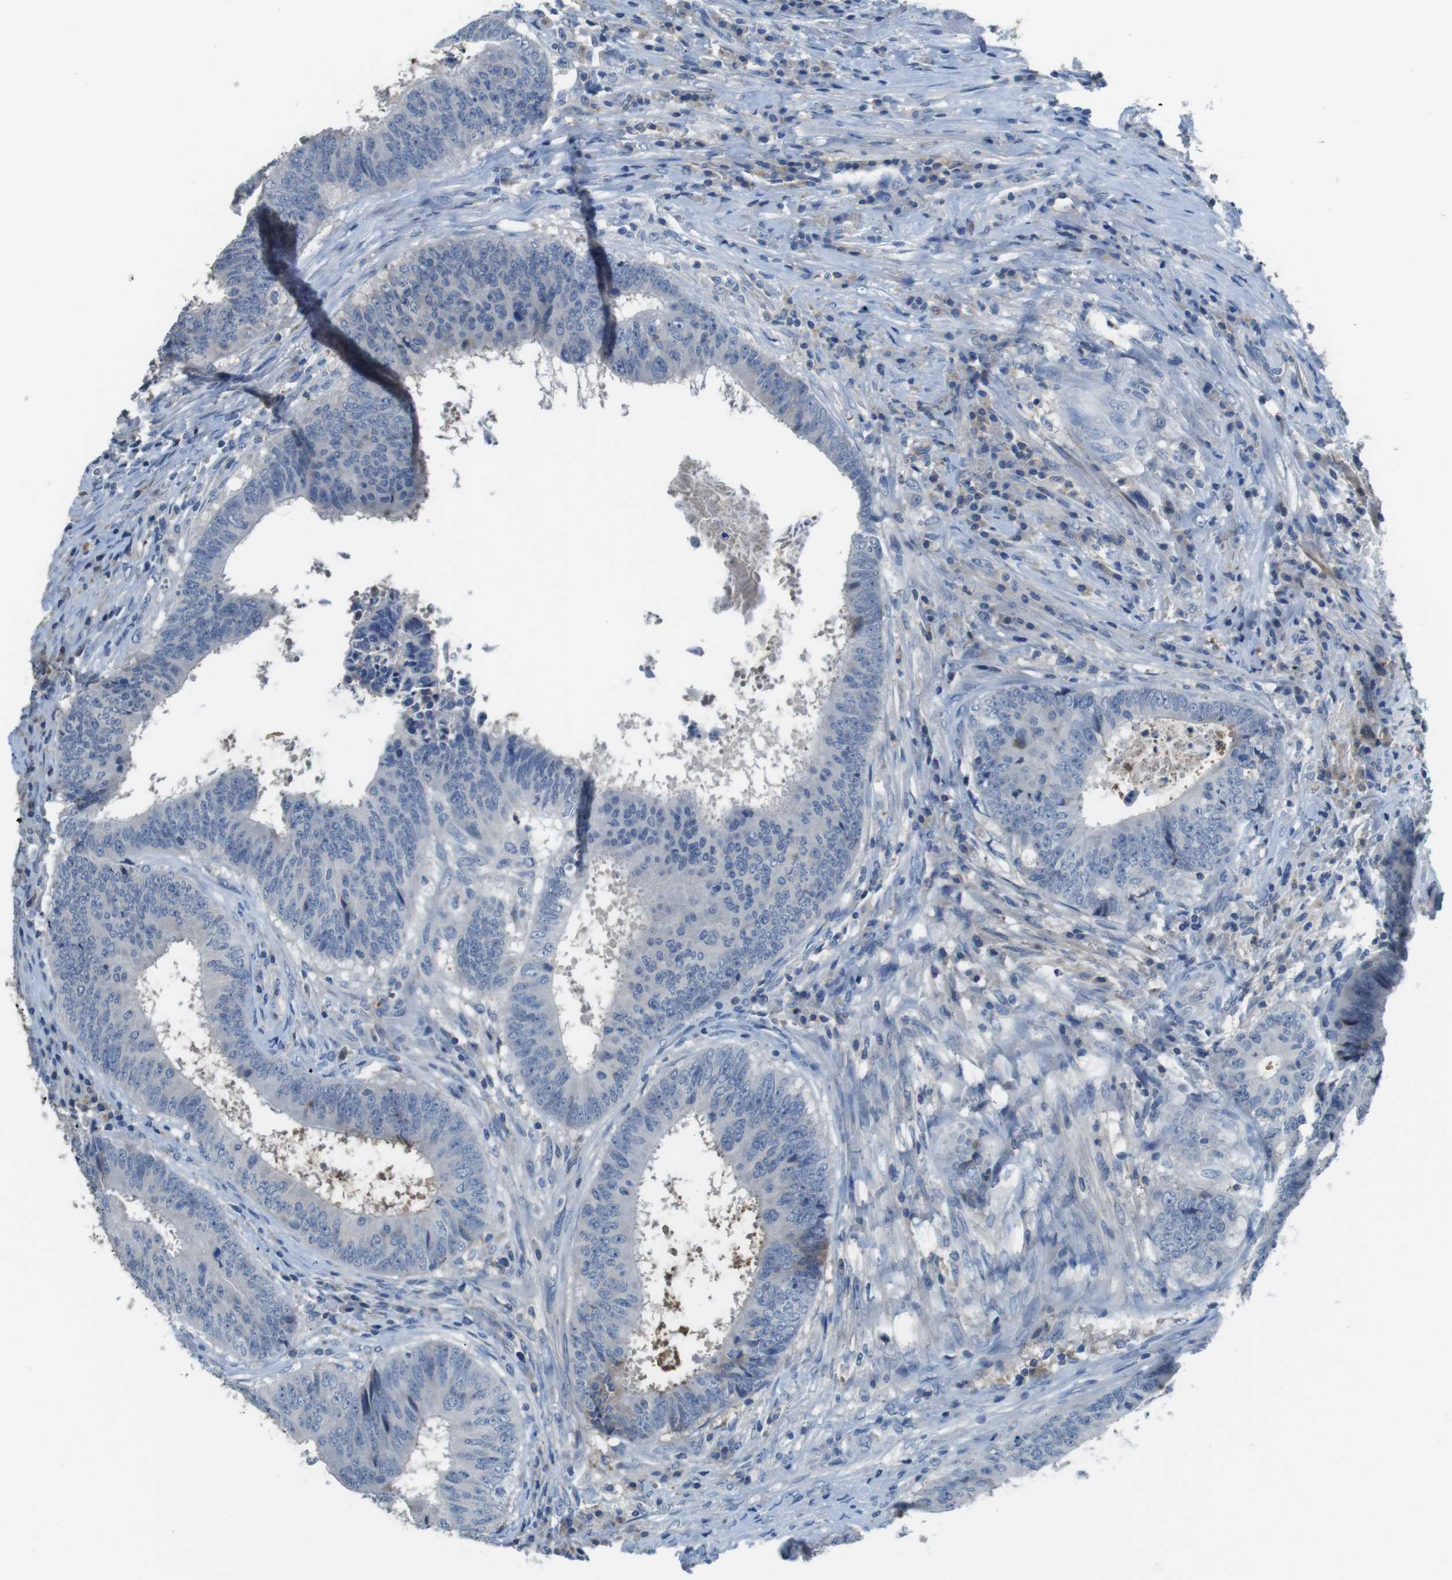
{"staining": {"intensity": "negative", "quantity": "none", "location": "none"}, "tissue": "colorectal cancer", "cell_type": "Tumor cells", "image_type": "cancer", "snomed": [{"axis": "morphology", "description": "Adenocarcinoma, NOS"}, {"axis": "topography", "description": "Rectum"}], "caption": "This is an immunohistochemistry (IHC) photomicrograph of colorectal cancer. There is no staining in tumor cells.", "gene": "TMPRSS15", "patient": {"sex": "male", "age": 72}}